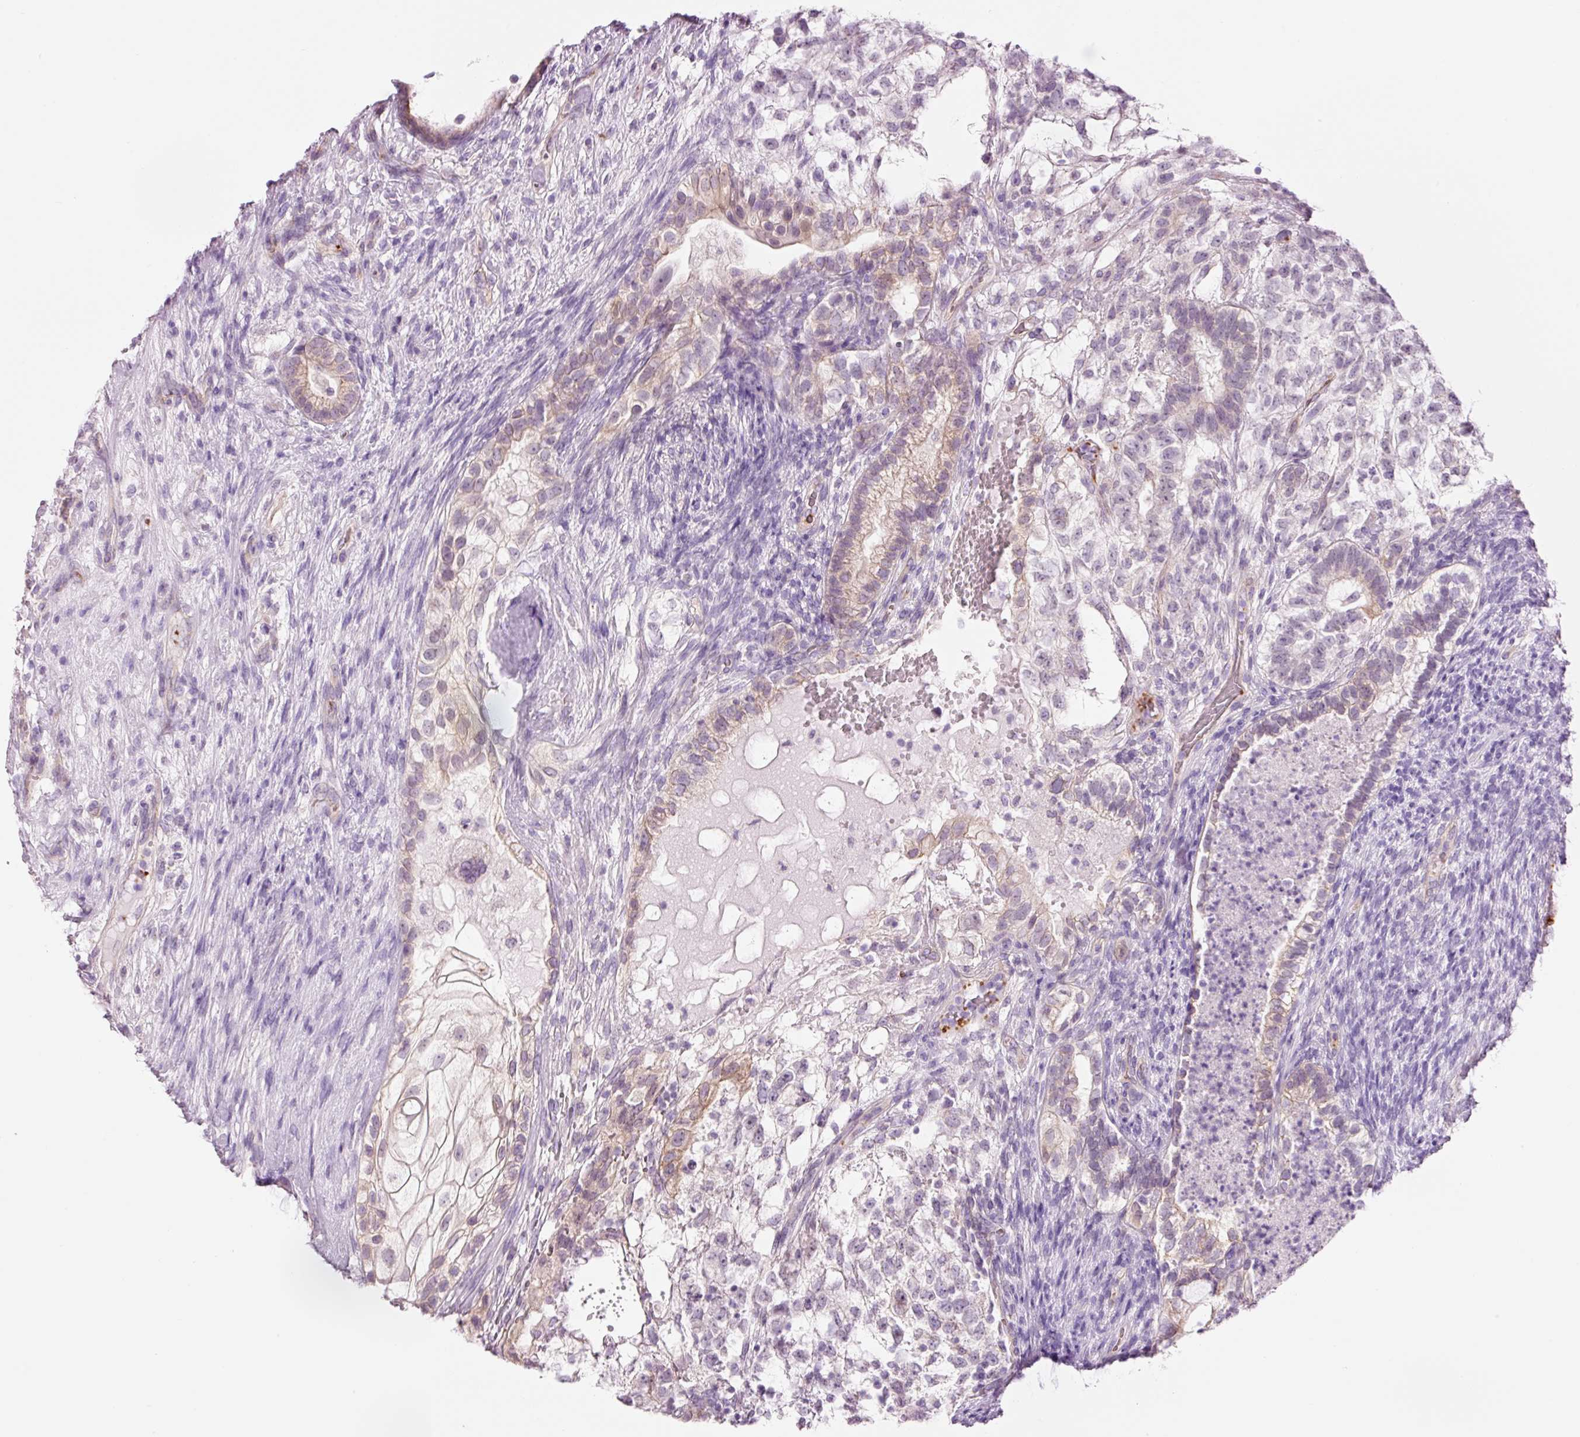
{"staining": {"intensity": "weak", "quantity": "25%-75%", "location": "cytoplasmic/membranous"}, "tissue": "testis cancer", "cell_type": "Tumor cells", "image_type": "cancer", "snomed": [{"axis": "morphology", "description": "Seminoma, NOS"}, {"axis": "morphology", "description": "Carcinoma, Embryonal, NOS"}, {"axis": "topography", "description": "Testis"}], "caption": "Embryonal carcinoma (testis) stained for a protein displays weak cytoplasmic/membranous positivity in tumor cells. (DAB IHC with brightfield microscopy, high magnification).", "gene": "HSPA4L", "patient": {"sex": "male", "age": 41}}